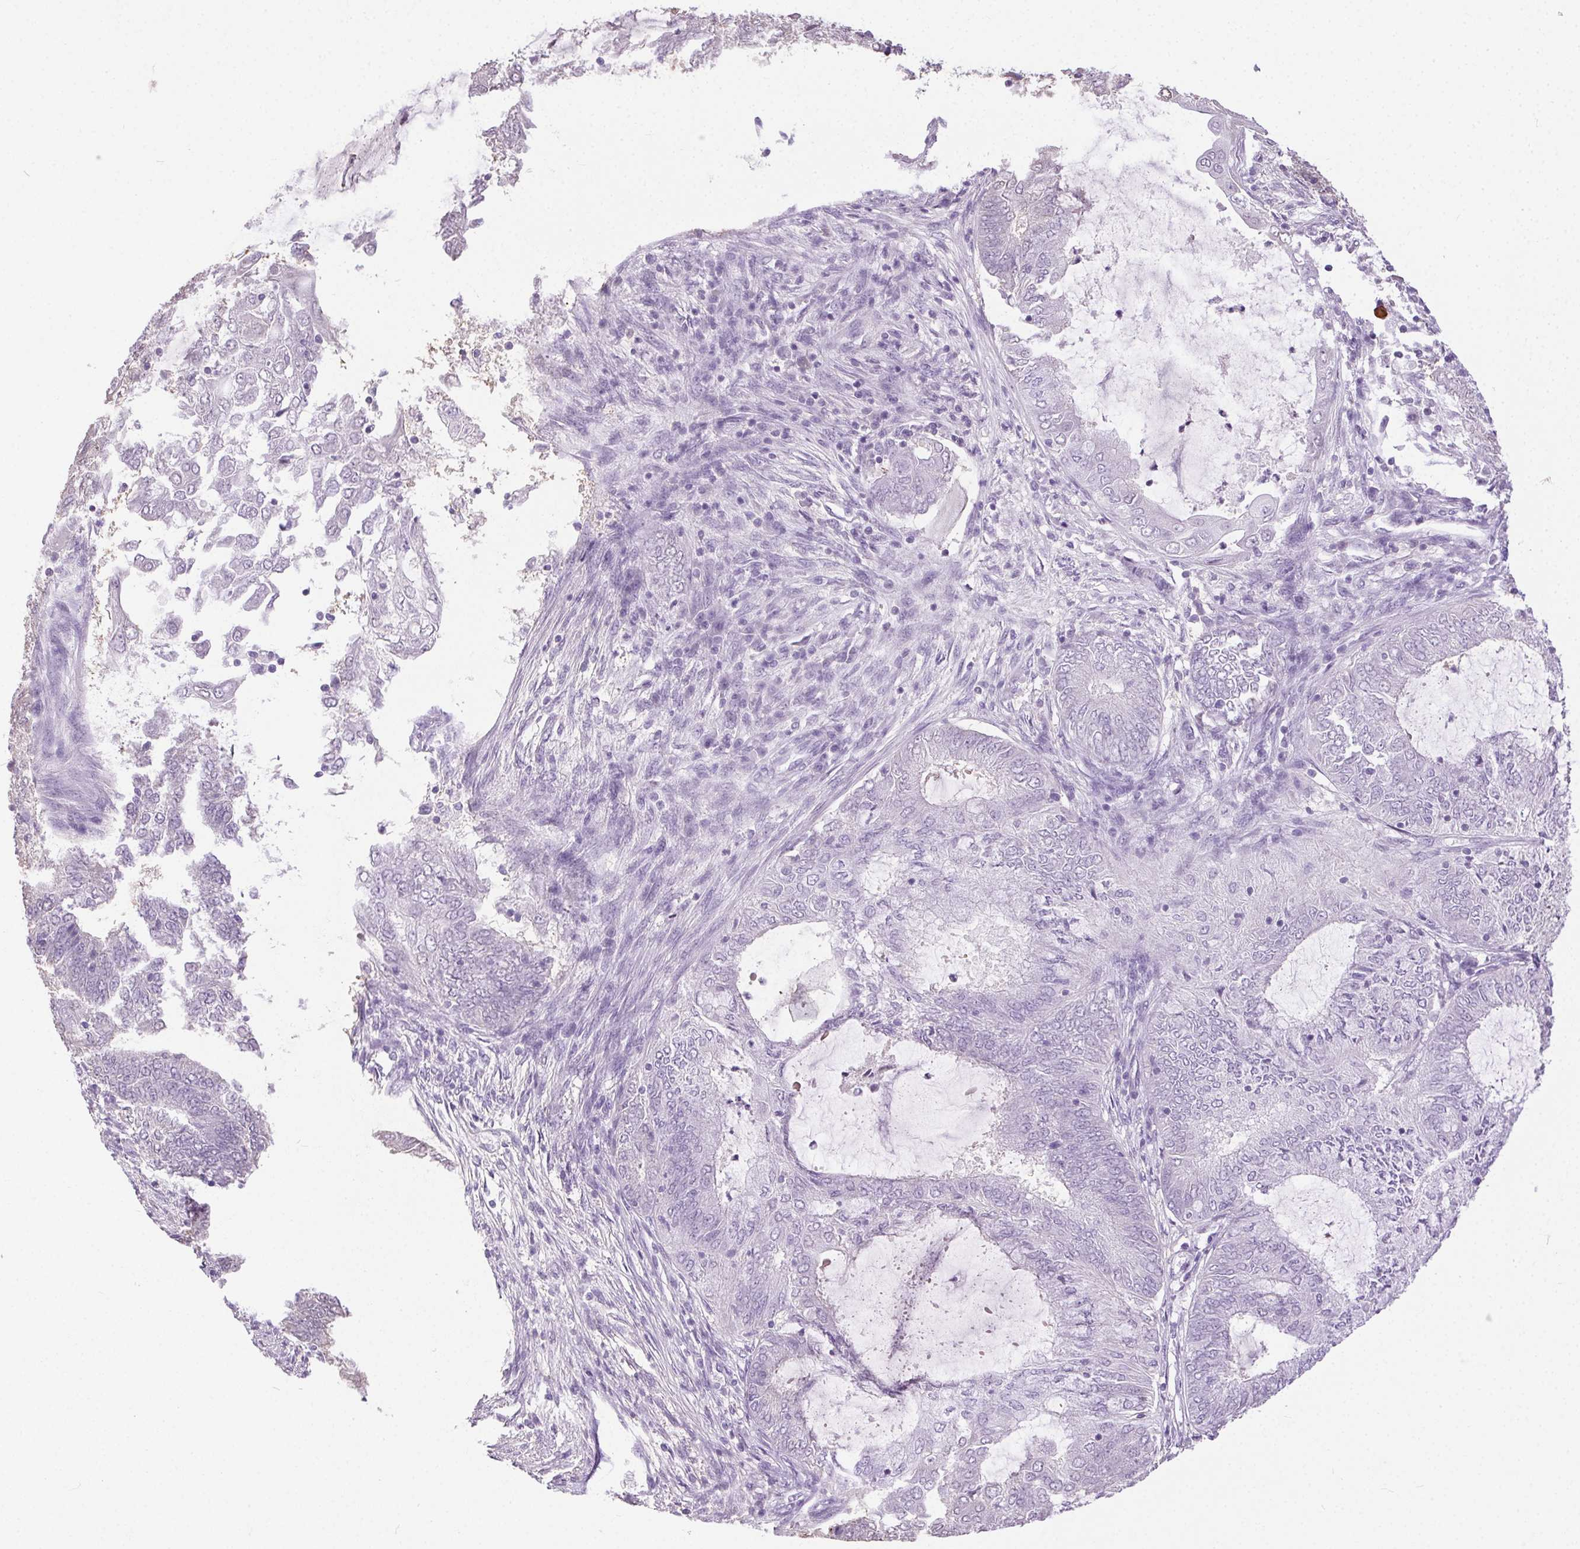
{"staining": {"intensity": "negative", "quantity": "none", "location": "none"}, "tissue": "endometrial cancer", "cell_type": "Tumor cells", "image_type": "cancer", "snomed": [{"axis": "morphology", "description": "Adenocarcinoma, NOS"}, {"axis": "topography", "description": "Endometrium"}], "caption": "High power microscopy histopathology image of an IHC photomicrograph of endometrial cancer, revealing no significant expression in tumor cells.", "gene": "SYCE2", "patient": {"sex": "female", "age": 62}}